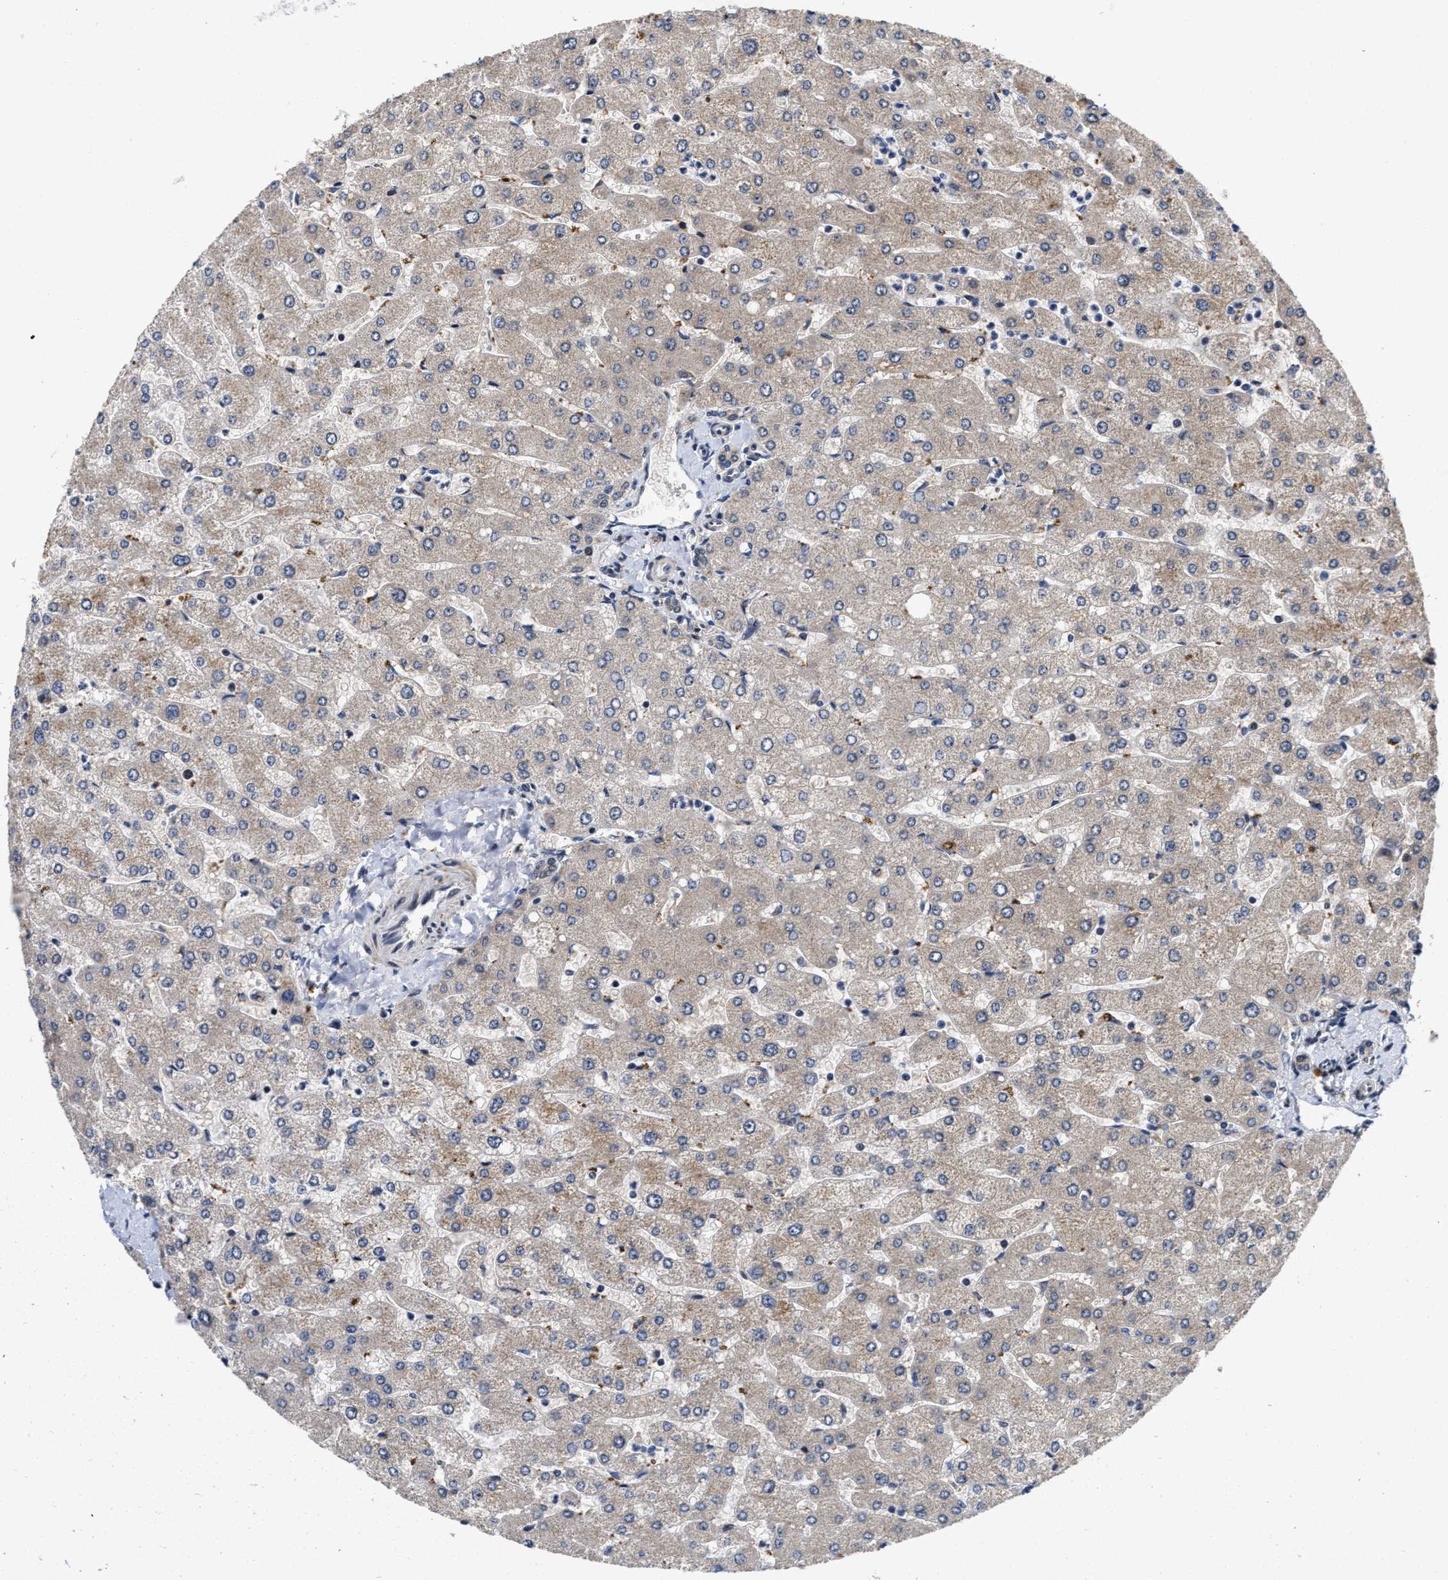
{"staining": {"intensity": "moderate", "quantity": "25%-75%", "location": "cytoplasmic/membranous"}, "tissue": "liver", "cell_type": "Cholangiocytes", "image_type": "normal", "snomed": [{"axis": "morphology", "description": "Normal tissue, NOS"}, {"axis": "topography", "description": "Liver"}], "caption": "Cholangiocytes display medium levels of moderate cytoplasmic/membranous expression in approximately 25%-75% of cells in benign liver.", "gene": "SCYL2", "patient": {"sex": "male", "age": 55}}